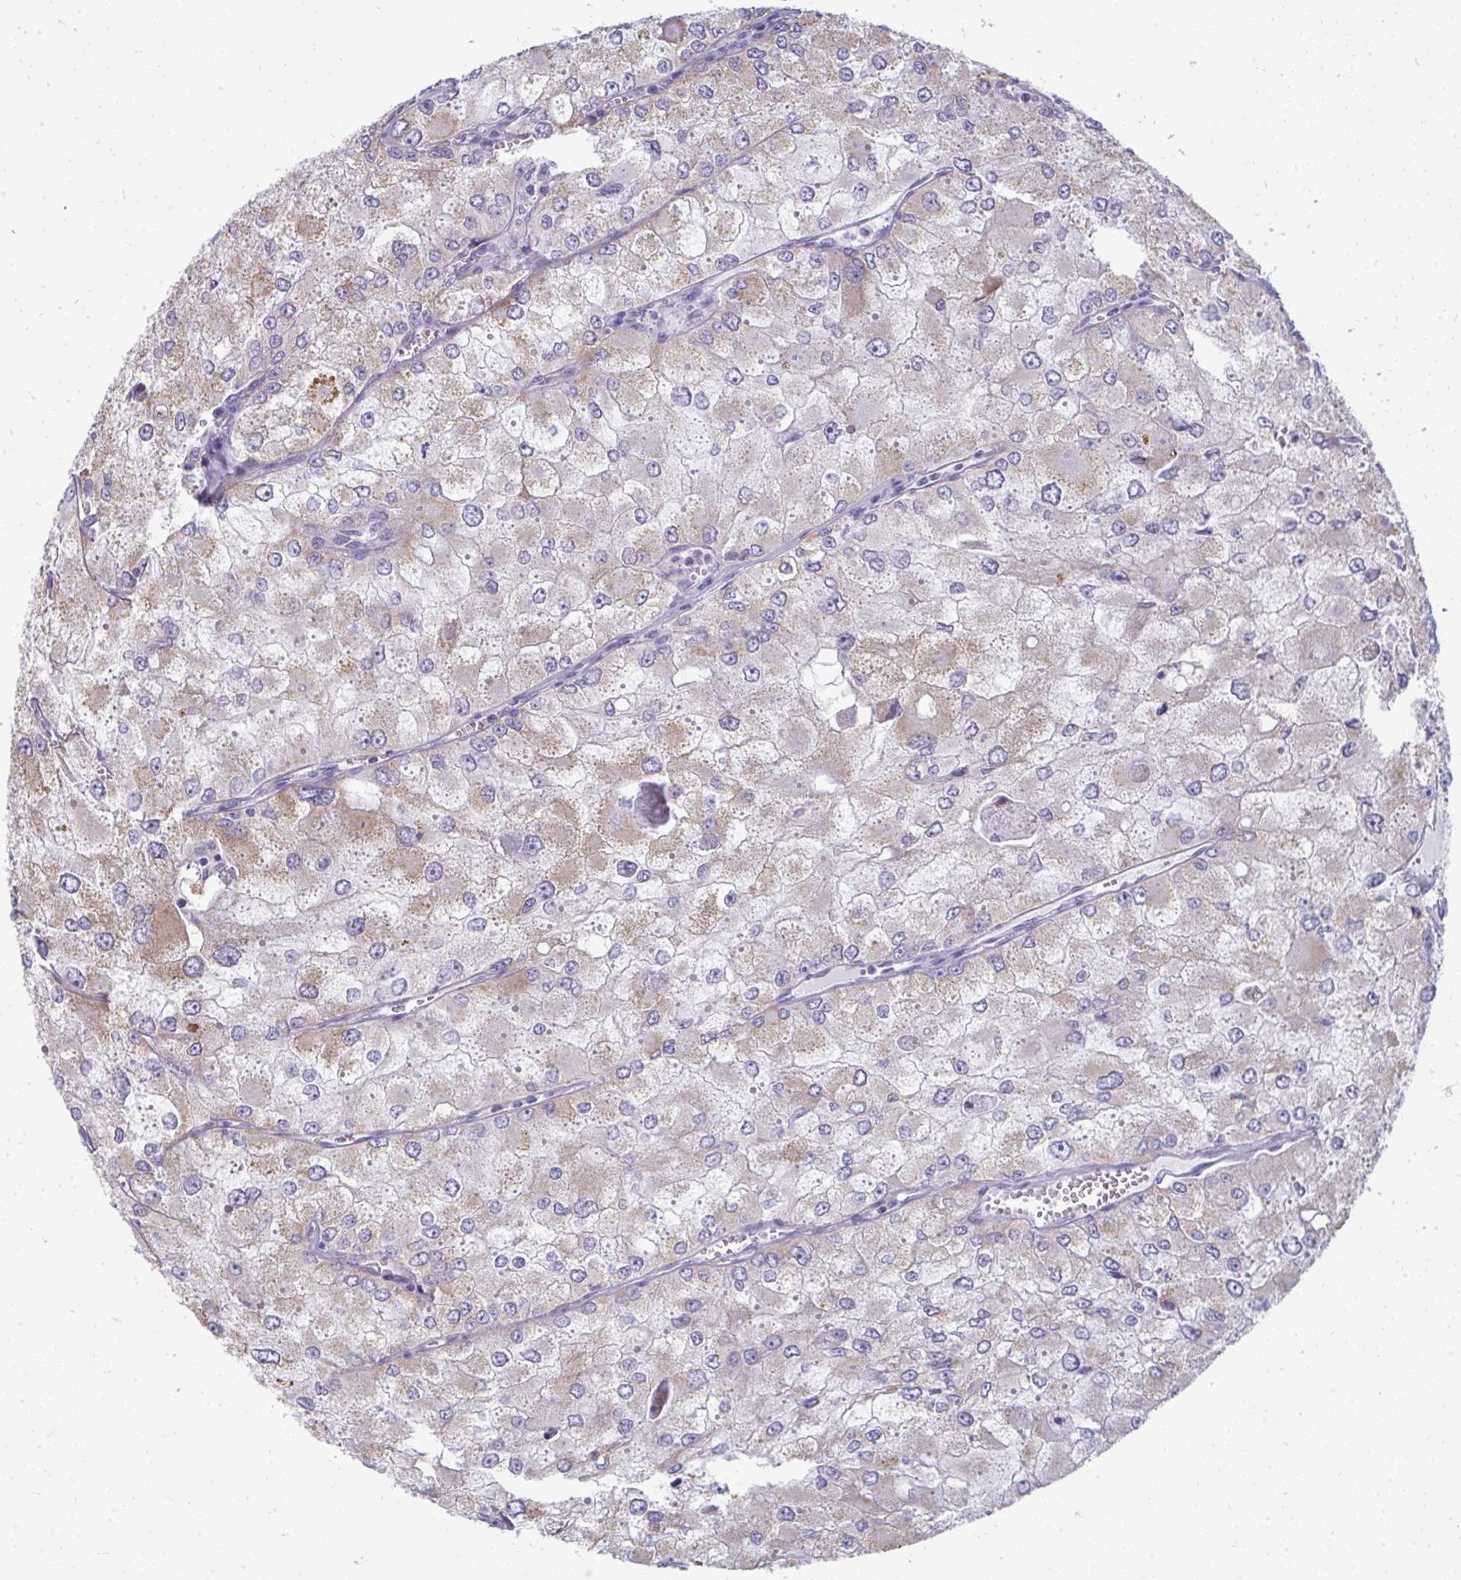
{"staining": {"intensity": "weak", "quantity": "25%-75%", "location": "cytoplasmic/membranous"}, "tissue": "renal cancer", "cell_type": "Tumor cells", "image_type": "cancer", "snomed": [{"axis": "morphology", "description": "Adenocarcinoma, NOS"}, {"axis": "topography", "description": "Kidney"}], "caption": "Adenocarcinoma (renal) tissue displays weak cytoplasmic/membranous positivity in approximately 25%-75% of tumor cells, visualized by immunohistochemistry.", "gene": "SLC6A1", "patient": {"sex": "female", "age": 70}}